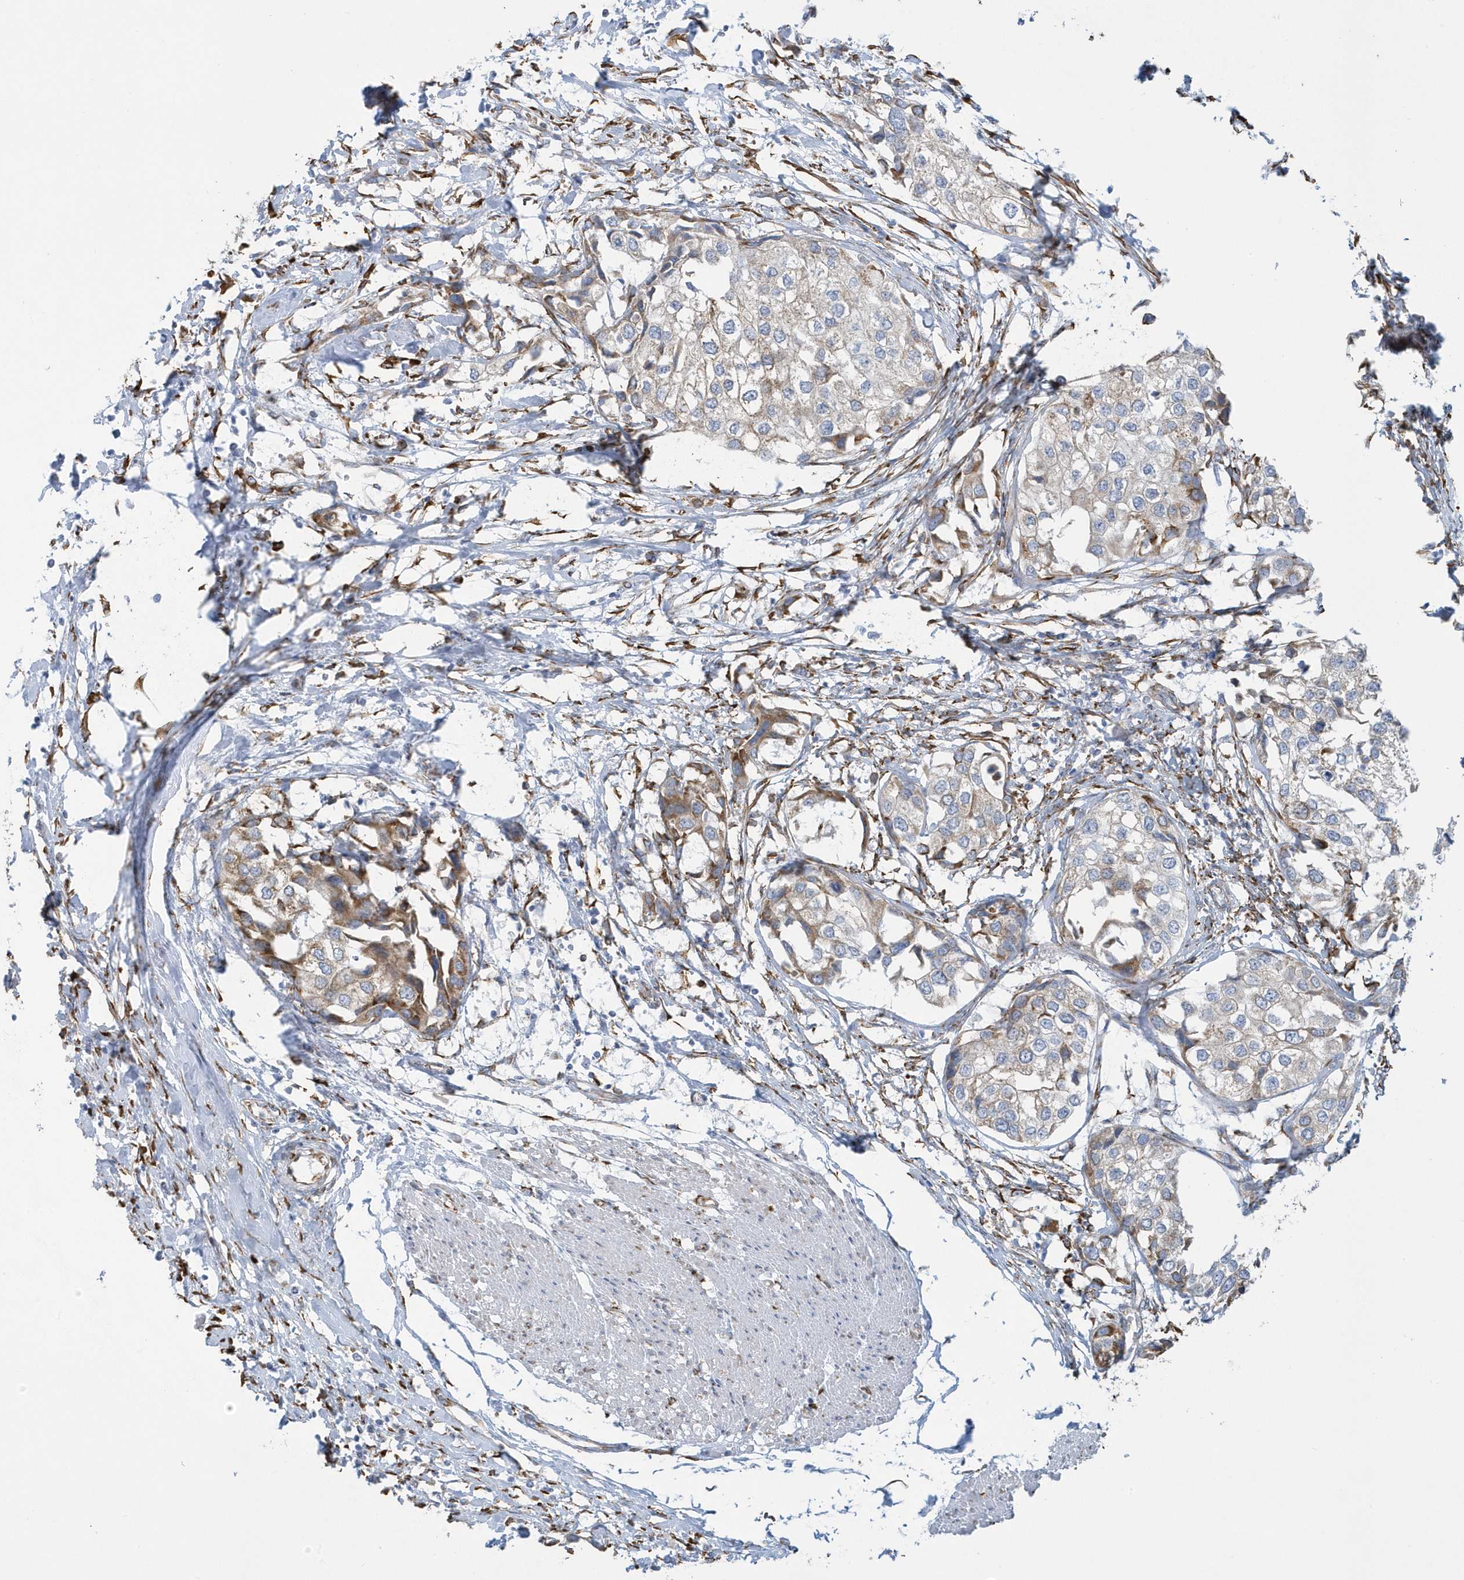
{"staining": {"intensity": "moderate", "quantity": "25%-75%", "location": "cytoplasmic/membranous"}, "tissue": "urothelial cancer", "cell_type": "Tumor cells", "image_type": "cancer", "snomed": [{"axis": "morphology", "description": "Urothelial carcinoma, High grade"}, {"axis": "topography", "description": "Urinary bladder"}], "caption": "This histopathology image displays IHC staining of human urothelial carcinoma (high-grade), with medium moderate cytoplasmic/membranous staining in approximately 25%-75% of tumor cells.", "gene": "DCAF1", "patient": {"sex": "male", "age": 64}}